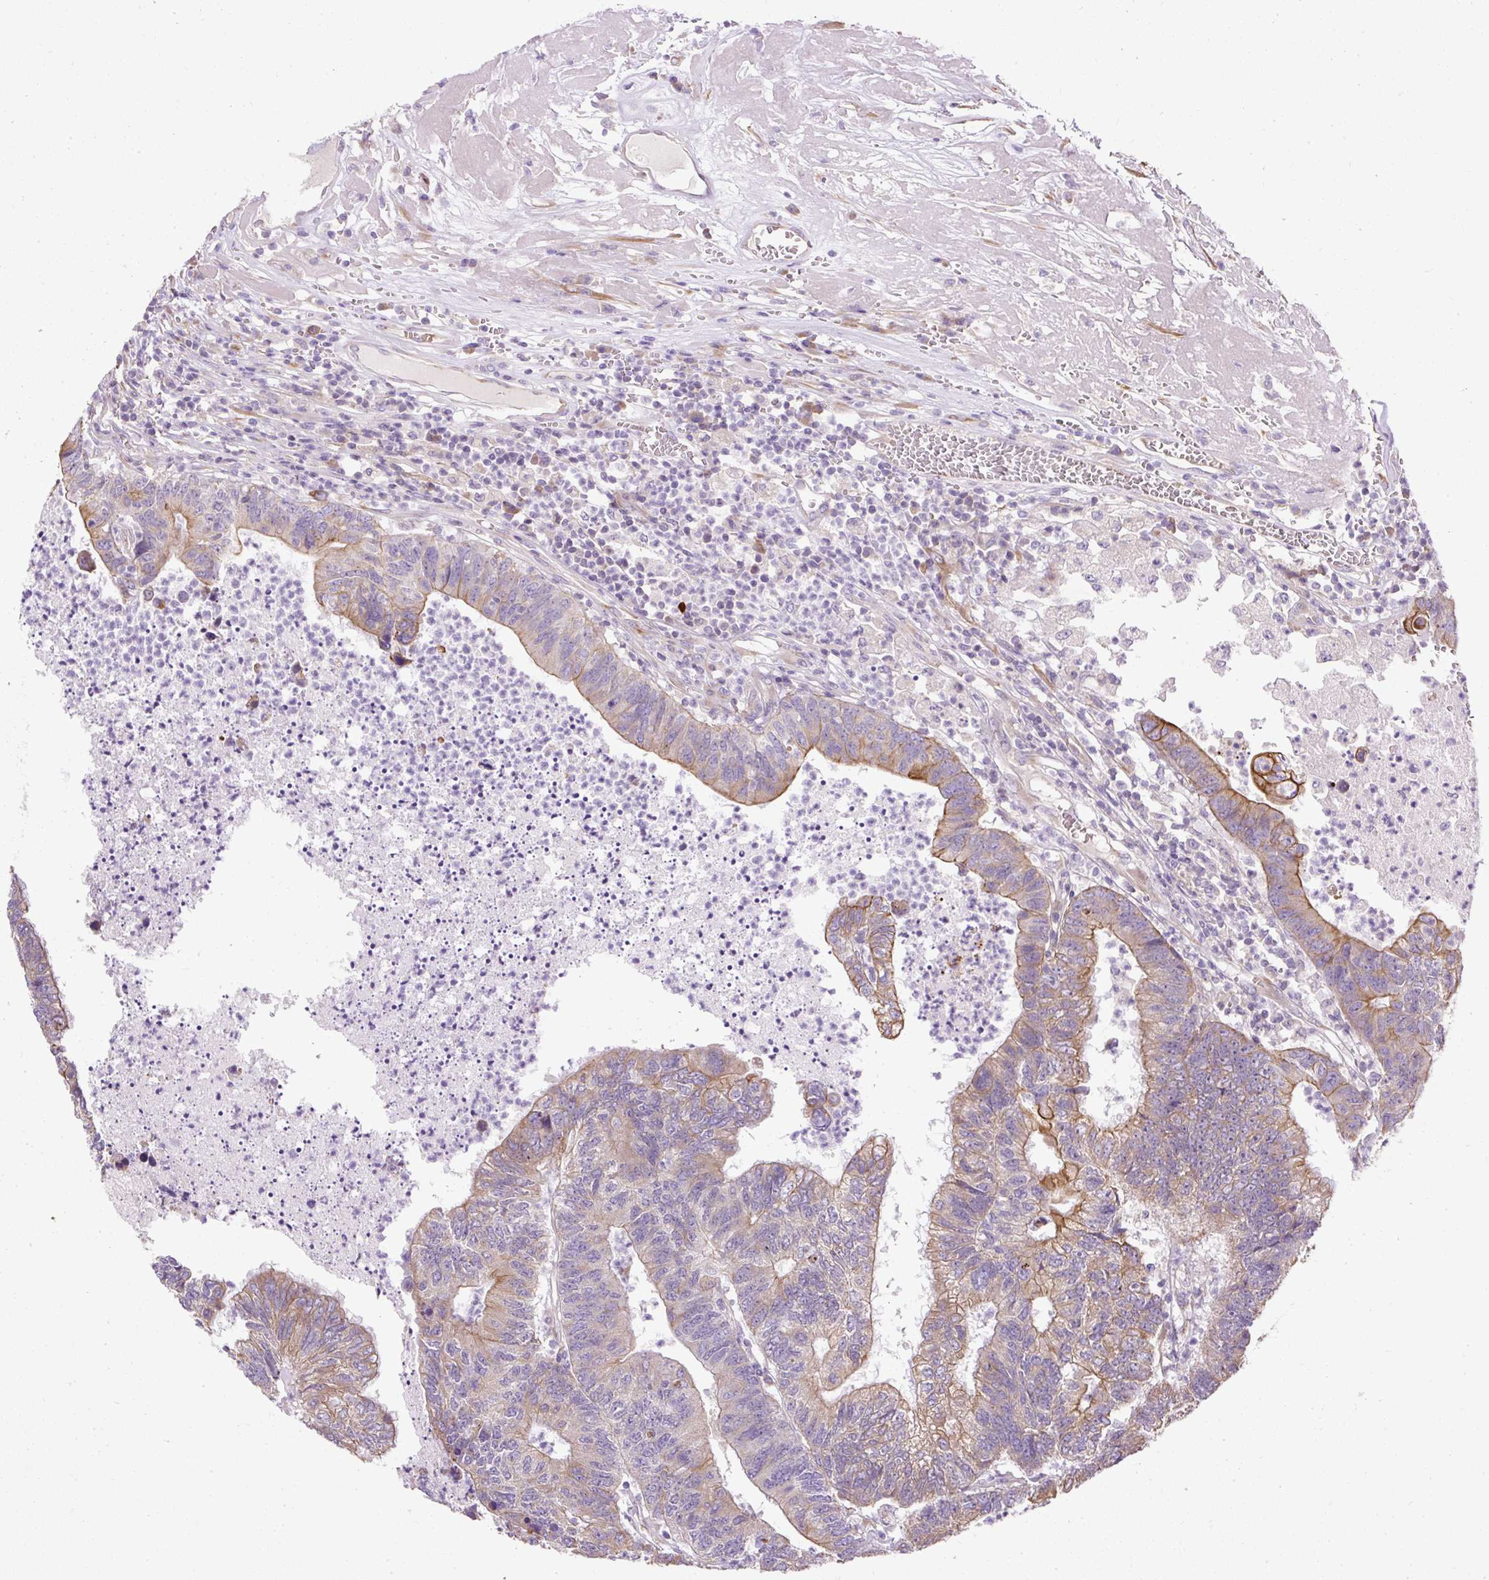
{"staining": {"intensity": "moderate", "quantity": "25%-75%", "location": "cytoplasmic/membranous"}, "tissue": "colorectal cancer", "cell_type": "Tumor cells", "image_type": "cancer", "snomed": [{"axis": "morphology", "description": "Adenocarcinoma, NOS"}, {"axis": "topography", "description": "Colon"}], "caption": "Brown immunohistochemical staining in human colorectal adenocarcinoma reveals moderate cytoplasmic/membranous positivity in approximately 25%-75% of tumor cells.", "gene": "FAM149A", "patient": {"sex": "female", "age": 48}}